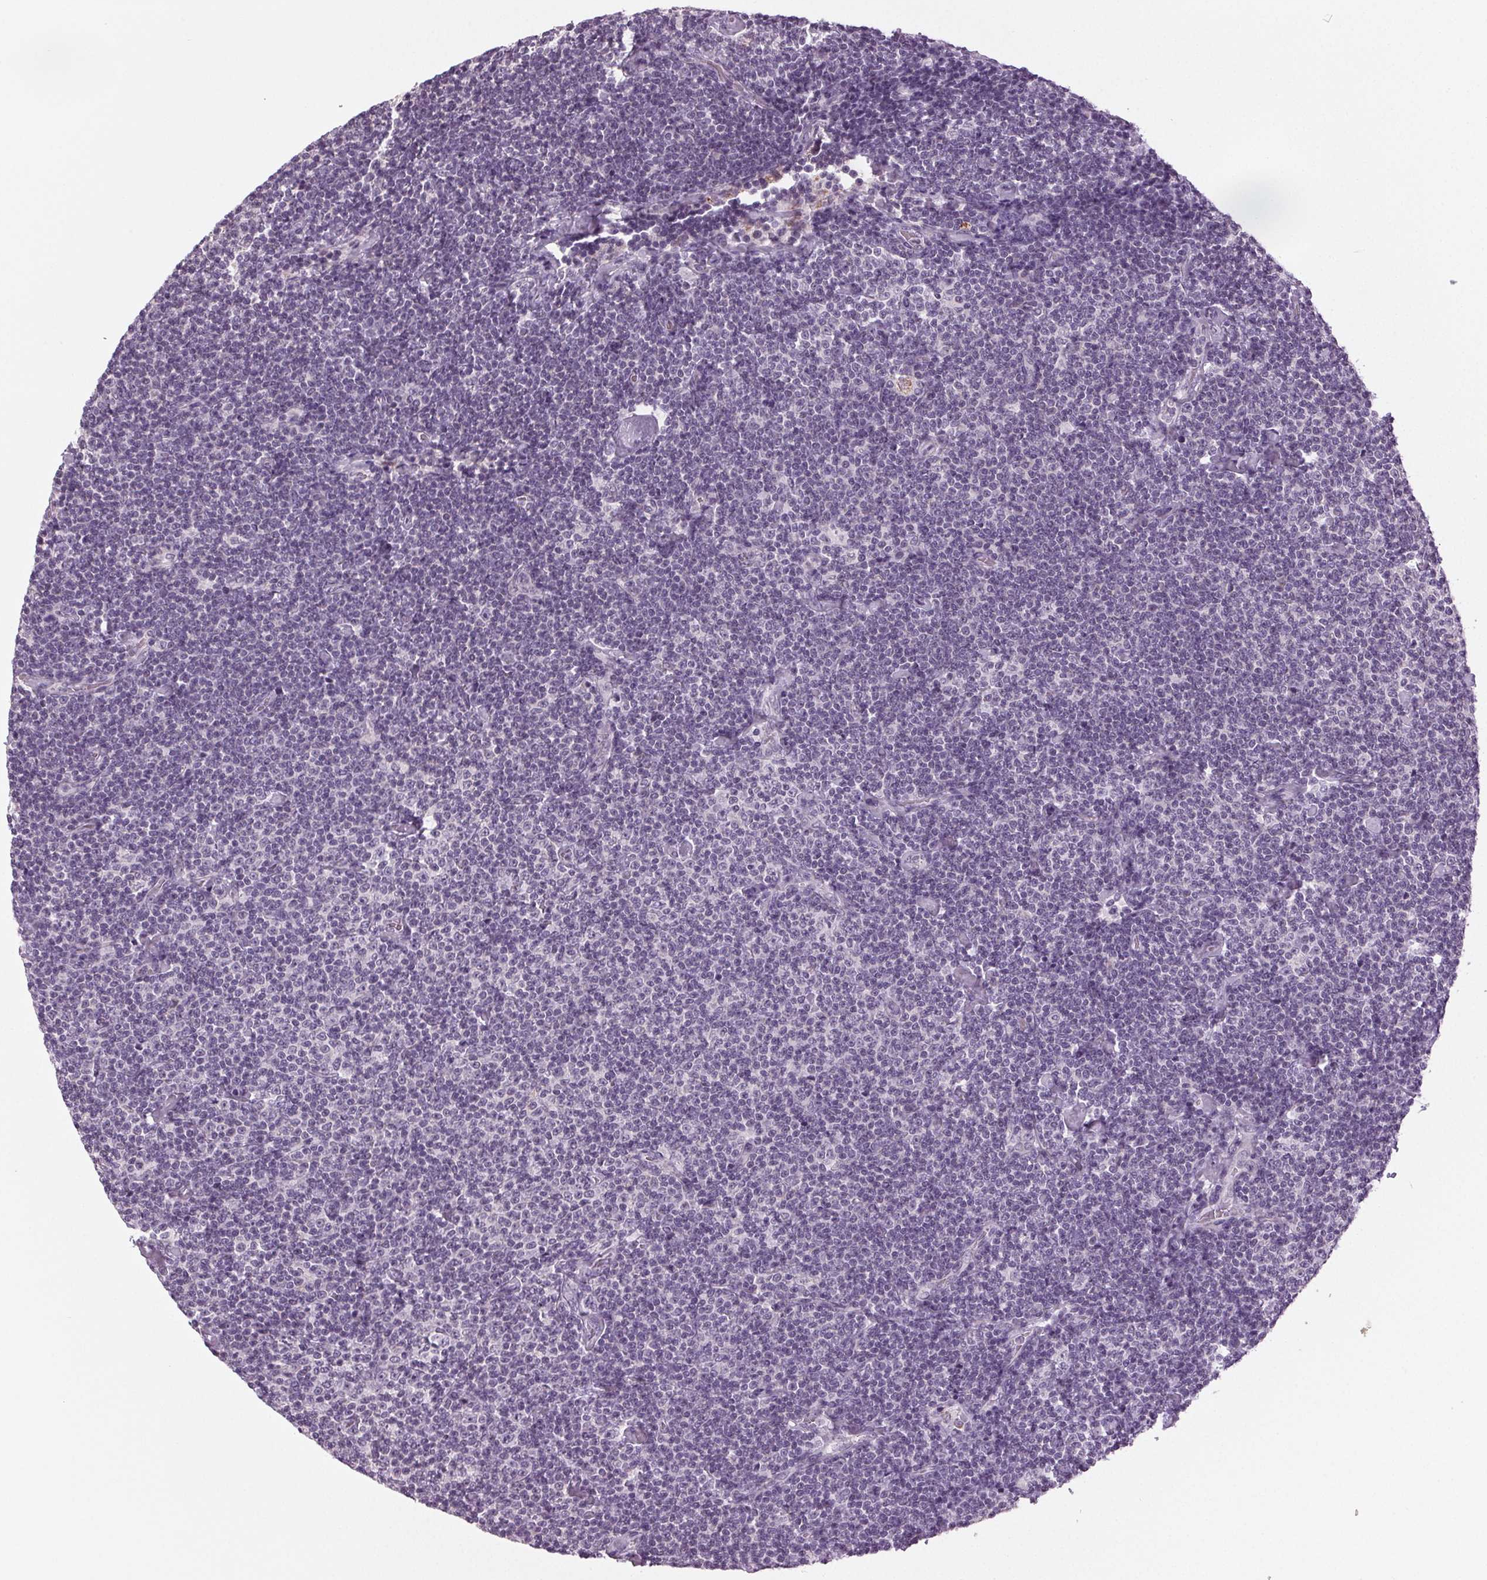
{"staining": {"intensity": "negative", "quantity": "none", "location": "none"}, "tissue": "lymphoma", "cell_type": "Tumor cells", "image_type": "cancer", "snomed": [{"axis": "morphology", "description": "Malignant lymphoma, non-Hodgkin's type, Low grade"}, {"axis": "topography", "description": "Lymph node"}], "caption": "Immunohistochemistry histopathology image of lymphoma stained for a protein (brown), which reveals no staining in tumor cells. (DAB immunohistochemistry with hematoxylin counter stain).", "gene": "DNAH12", "patient": {"sex": "male", "age": 81}}